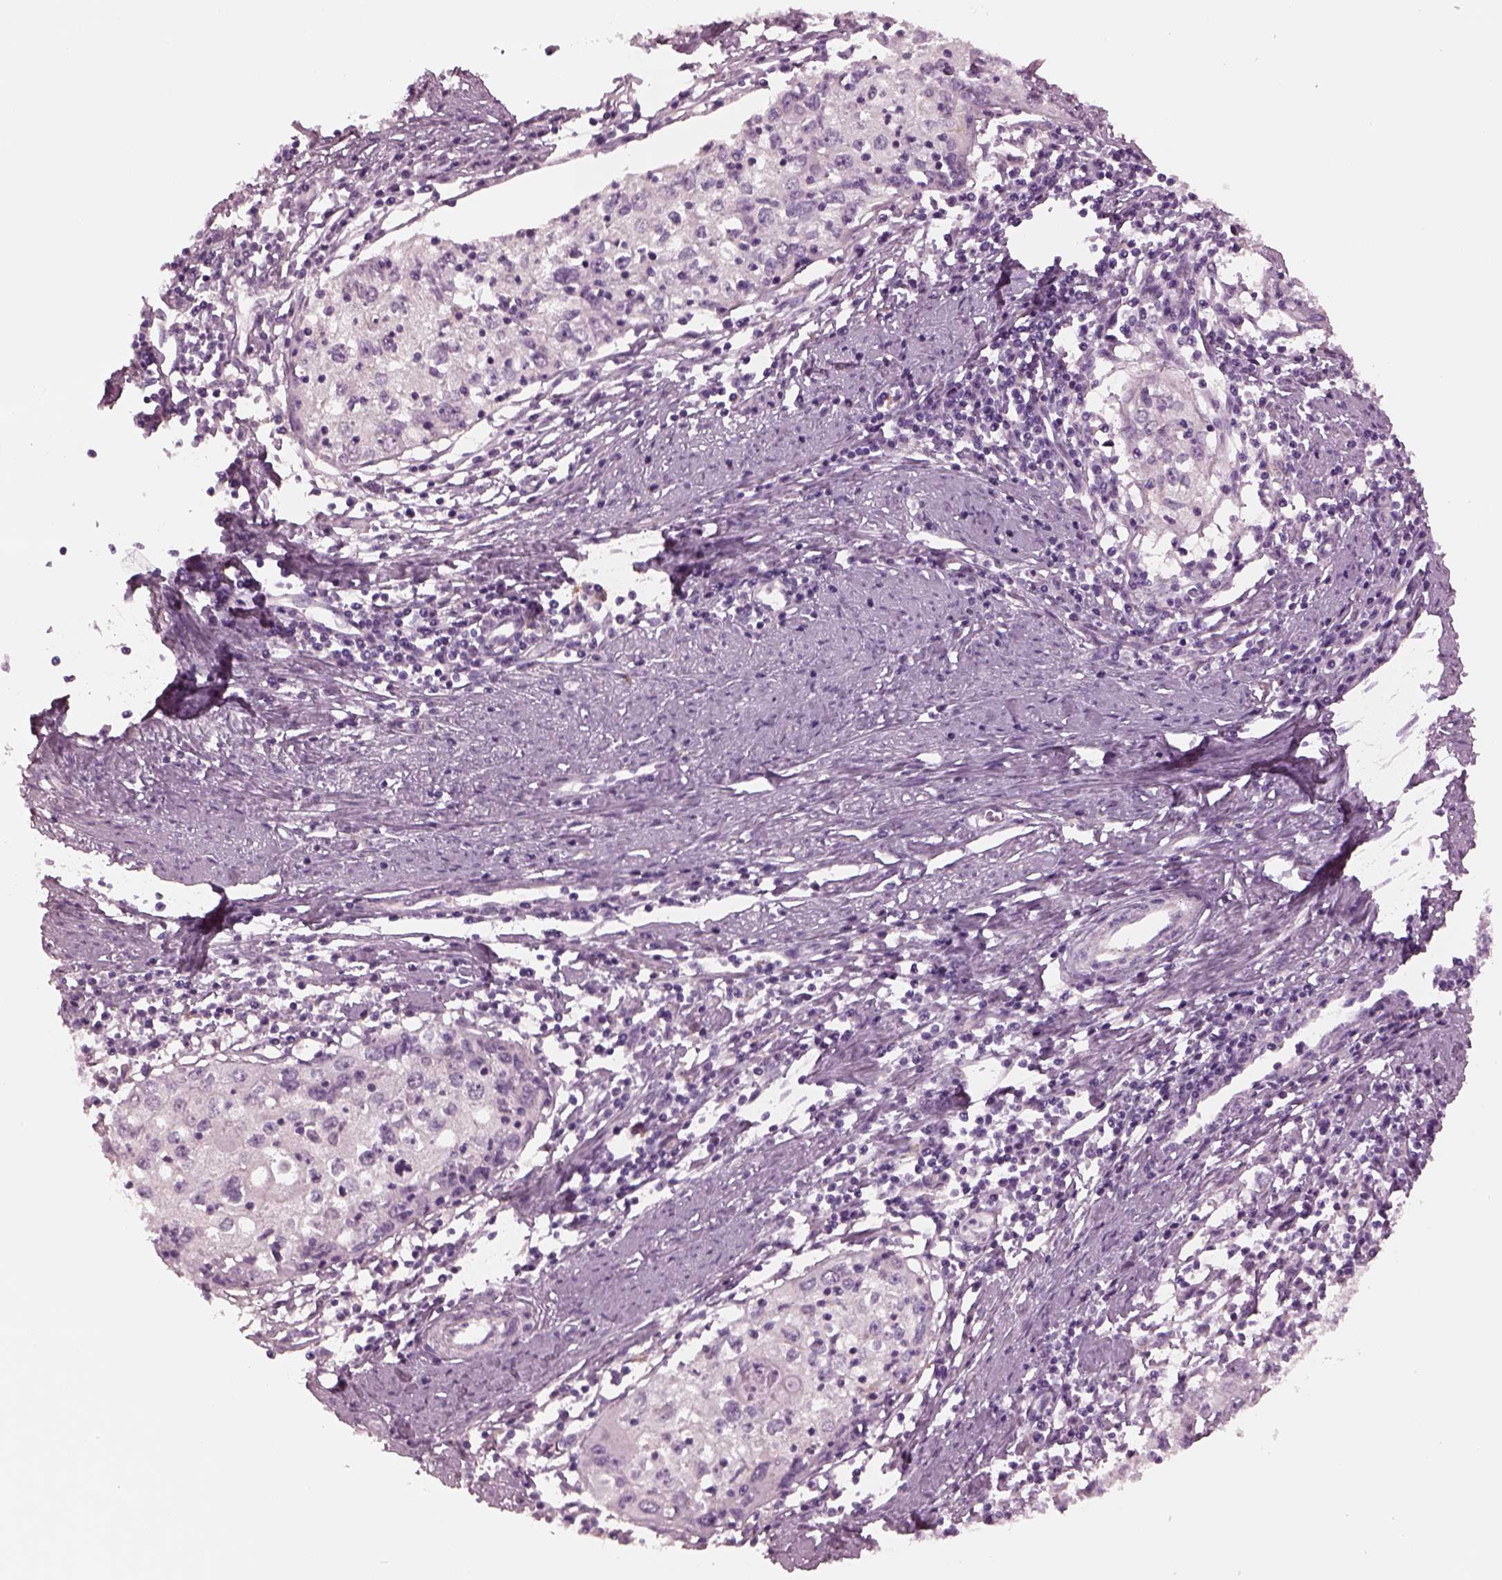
{"staining": {"intensity": "negative", "quantity": "none", "location": "none"}, "tissue": "cervical cancer", "cell_type": "Tumor cells", "image_type": "cancer", "snomed": [{"axis": "morphology", "description": "Squamous cell carcinoma, NOS"}, {"axis": "topography", "description": "Cervix"}], "caption": "A histopathology image of squamous cell carcinoma (cervical) stained for a protein shows no brown staining in tumor cells.", "gene": "SHTN1", "patient": {"sex": "female", "age": 40}}